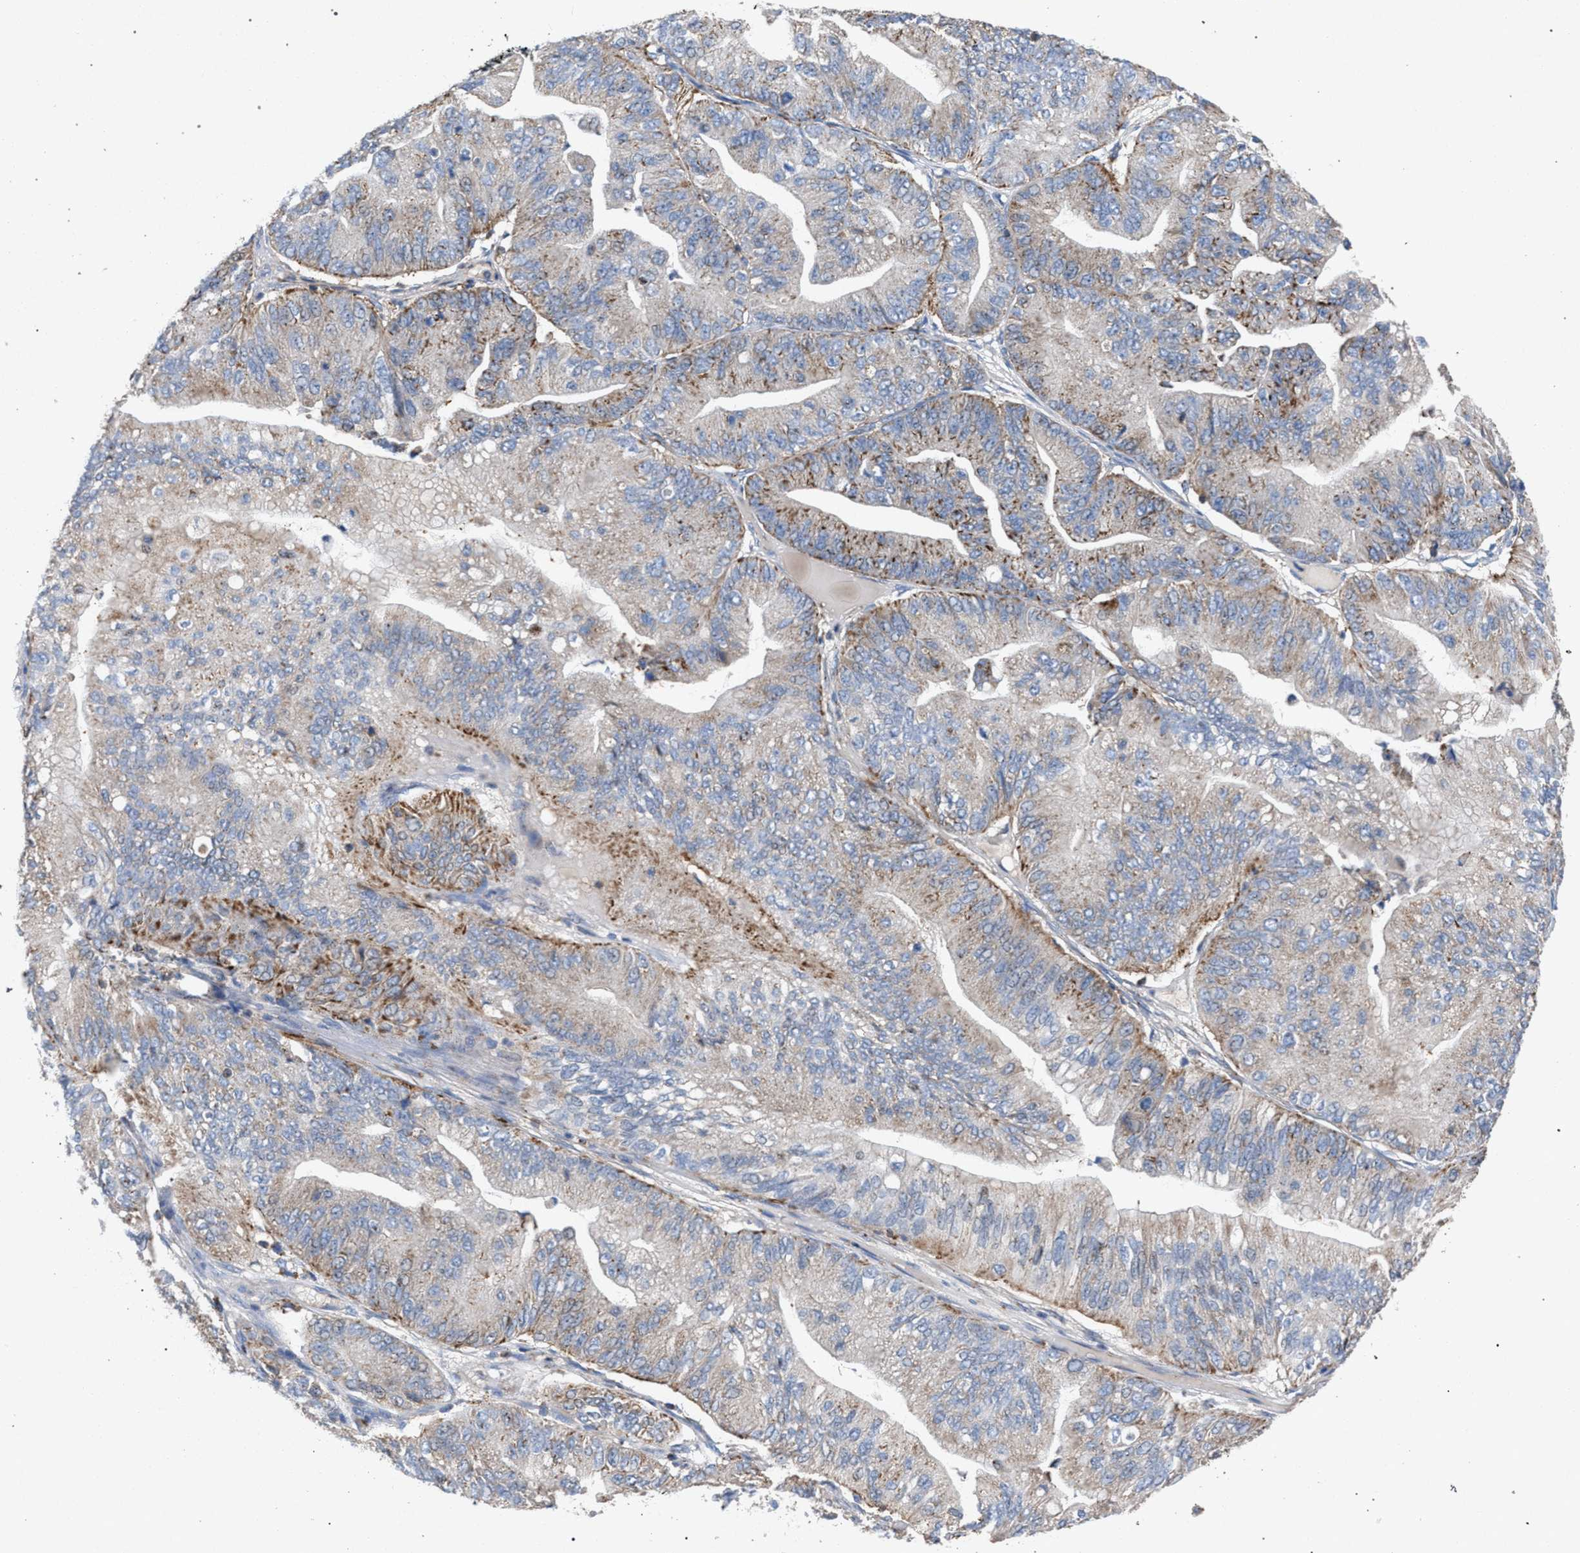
{"staining": {"intensity": "moderate", "quantity": ">75%", "location": "cytoplasmic/membranous"}, "tissue": "ovarian cancer", "cell_type": "Tumor cells", "image_type": "cancer", "snomed": [{"axis": "morphology", "description": "Cystadenocarcinoma, mucinous, NOS"}, {"axis": "topography", "description": "Ovary"}], "caption": "Human mucinous cystadenocarcinoma (ovarian) stained for a protein (brown) displays moderate cytoplasmic/membranous positive staining in about >75% of tumor cells.", "gene": "VPS13A", "patient": {"sex": "female", "age": 61}}